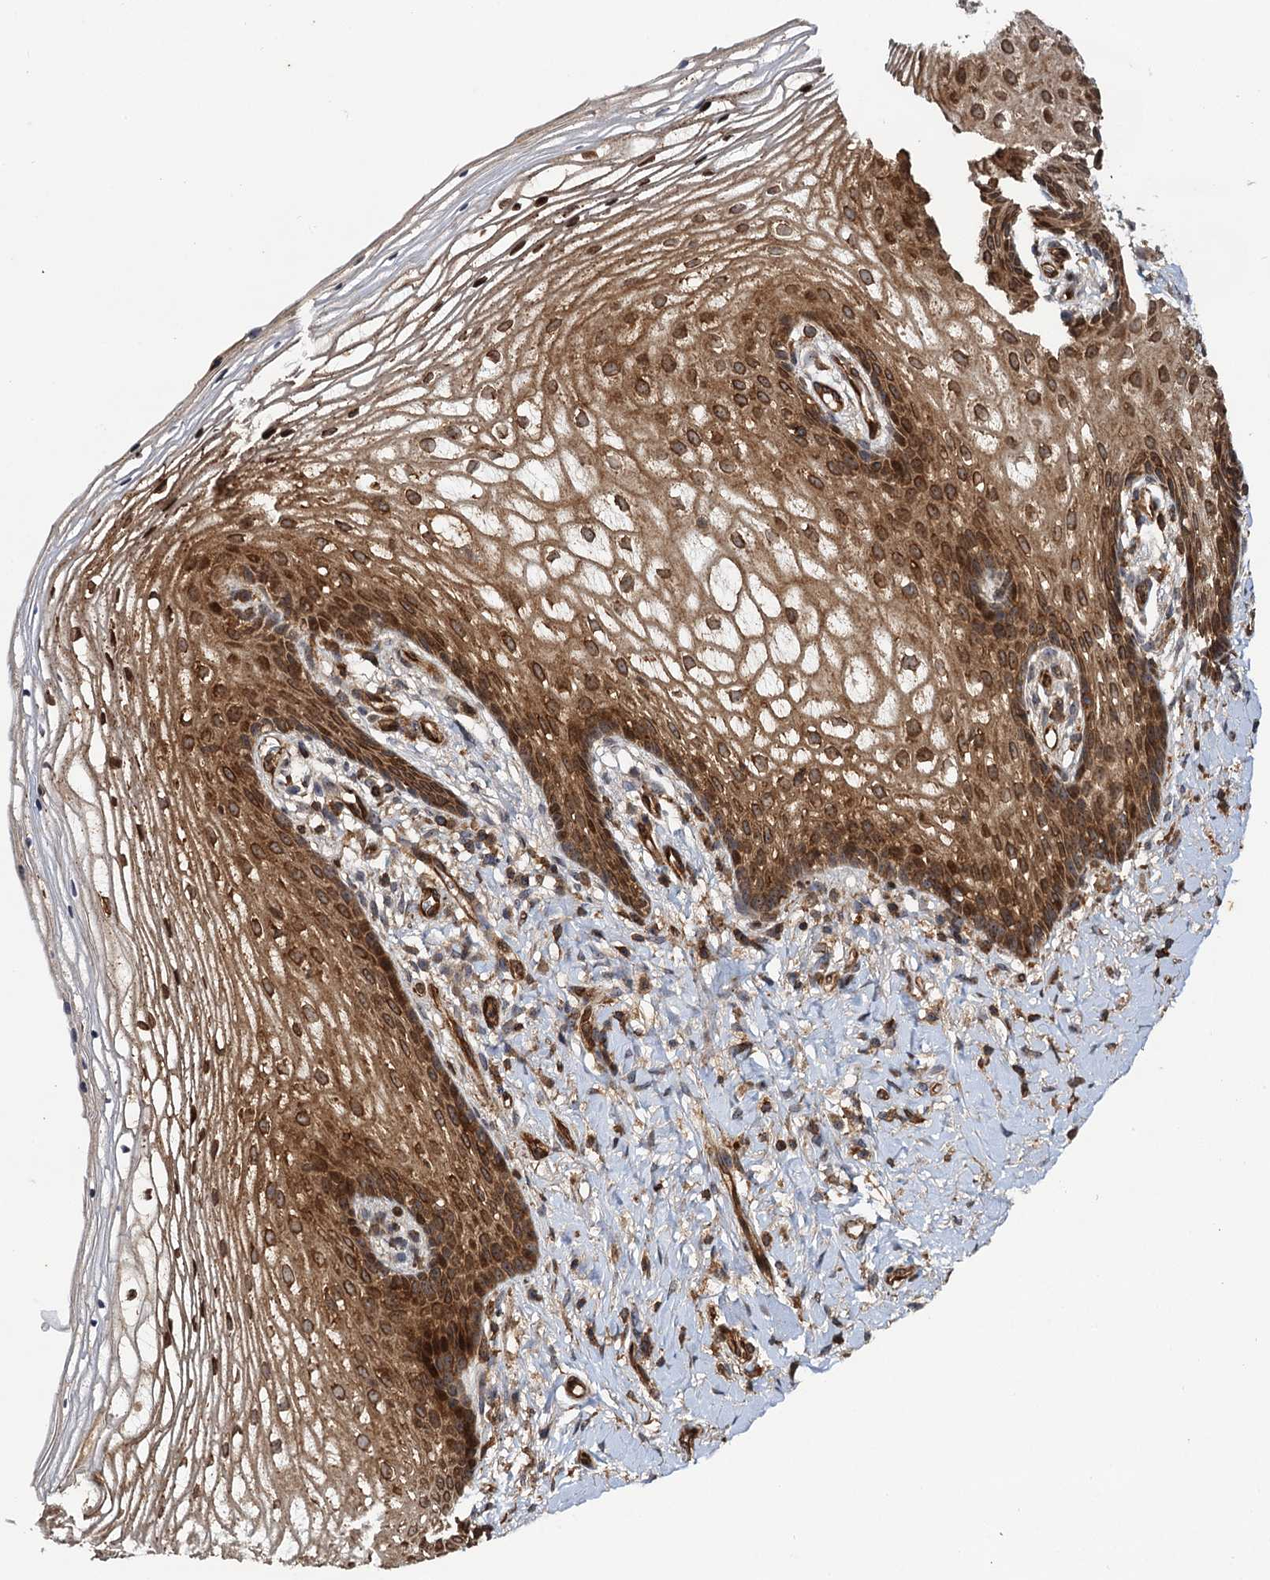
{"staining": {"intensity": "moderate", "quantity": ">75%", "location": "cytoplasmic/membranous"}, "tissue": "vagina", "cell_type": "Squamous epithelial cells", "image_type": "normal", "snomed": [{"axis": "morphology", "description": "Normal tissue, NOS"}, {"axis": "topography", "description": "Vagina"}], "caption": "Human vagina stained with a brown dye displays moderate cytoplasmic/membranous positive staining in approximately >75% of squamous epithelial cells.", "gene": "BORA", "patient": {"sex": "female", "age": 60}}